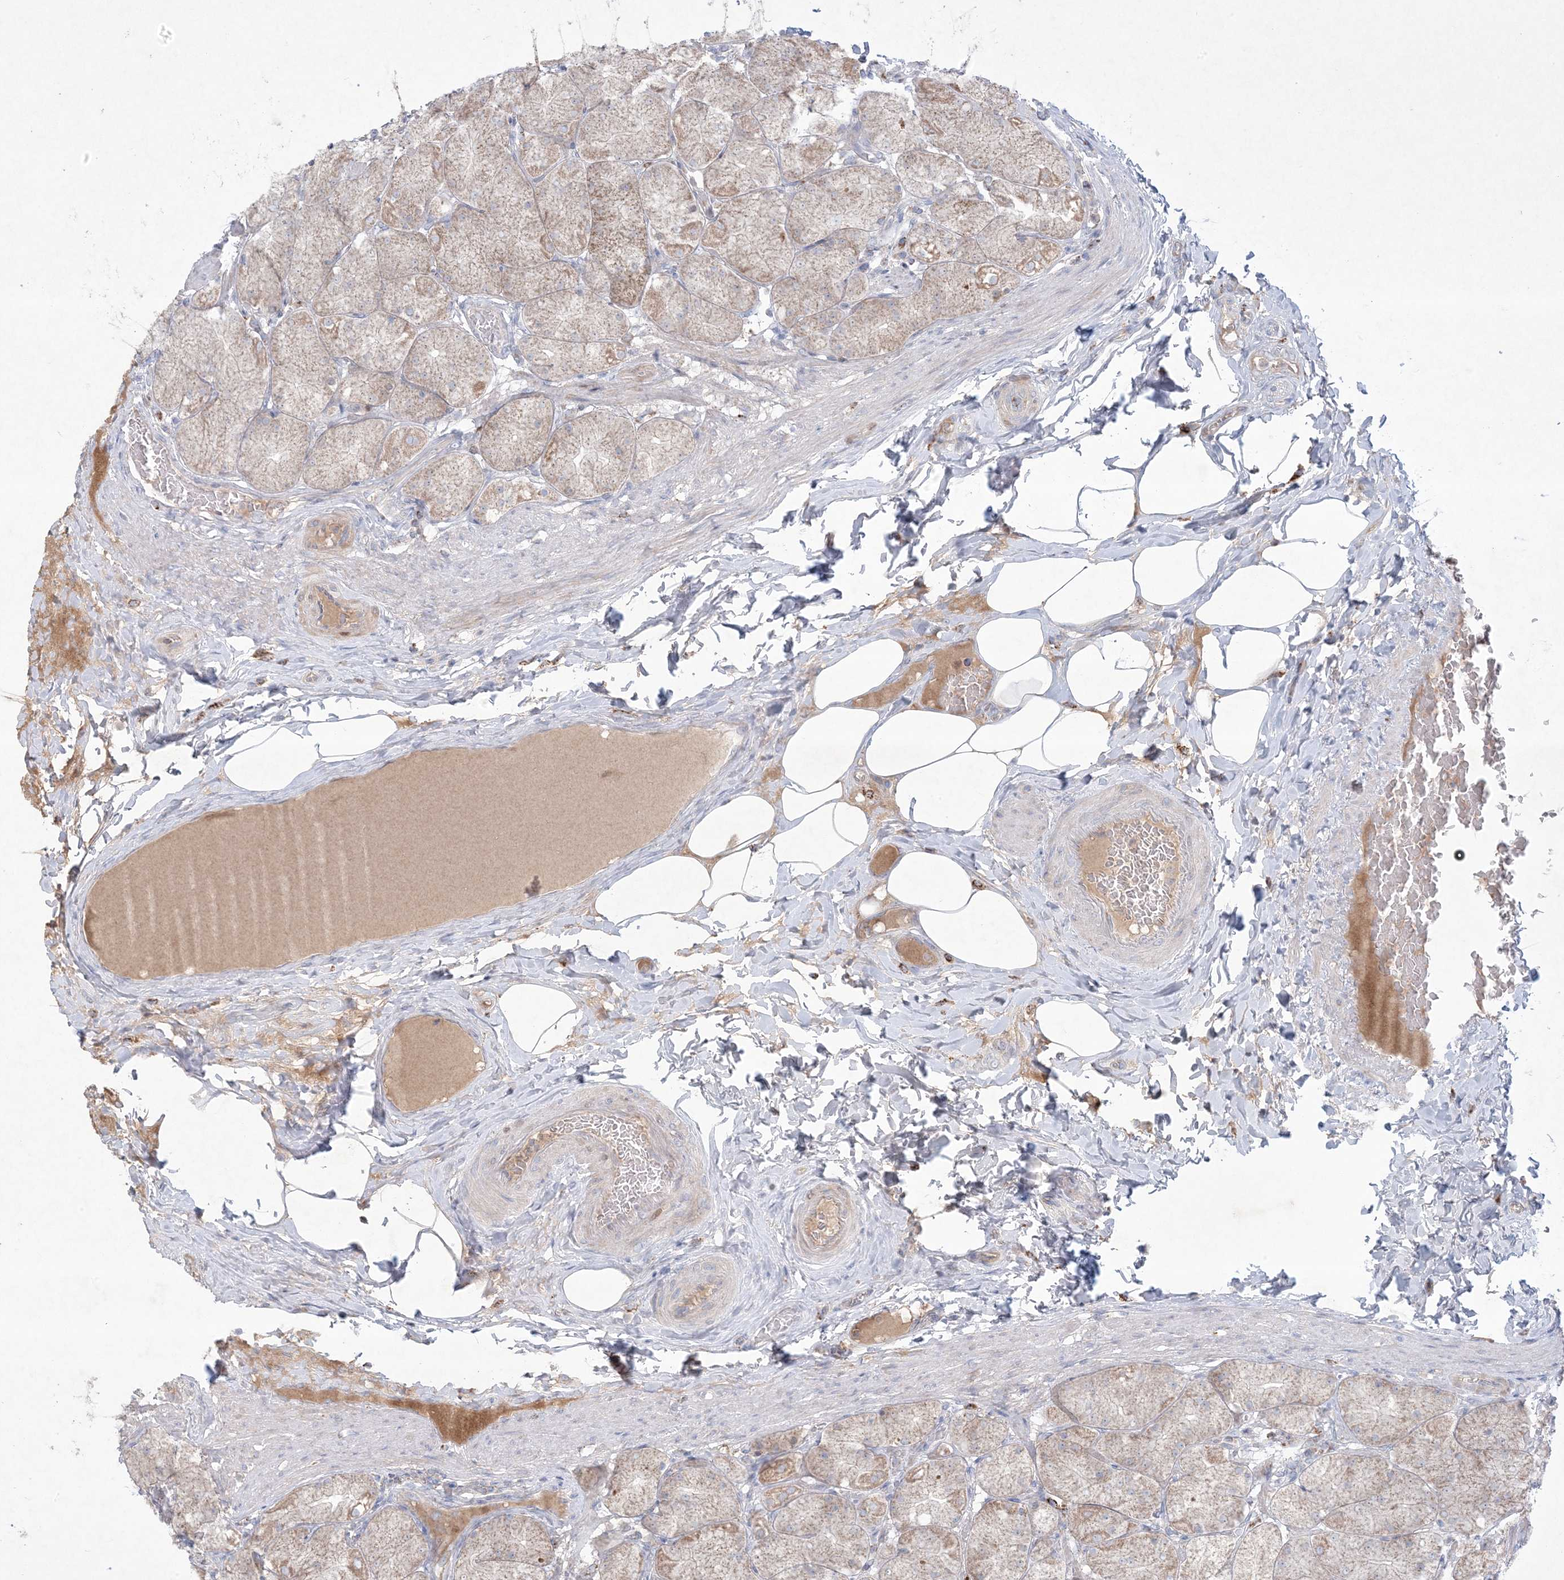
{"staining": {"intensity": "moderate", "quantity": "25%-75%", "location": "cytoplasmic/membranous"}, "tissue": "stomach", "cell_type": "Glandular cells", "image_type": "normal", "snomed": [{"axis": "morphology", "description": "Normal tissue, NOS"}, {"axis": "topography", "description": "Stomach, upper"}], "caption": "The immunohistochemical stain shows moderate cytoplasmic/membranous expression in glandular cells of normal stomach.", "gene": "KCTD6", "patient": {"sex": "female", "age": 56}}